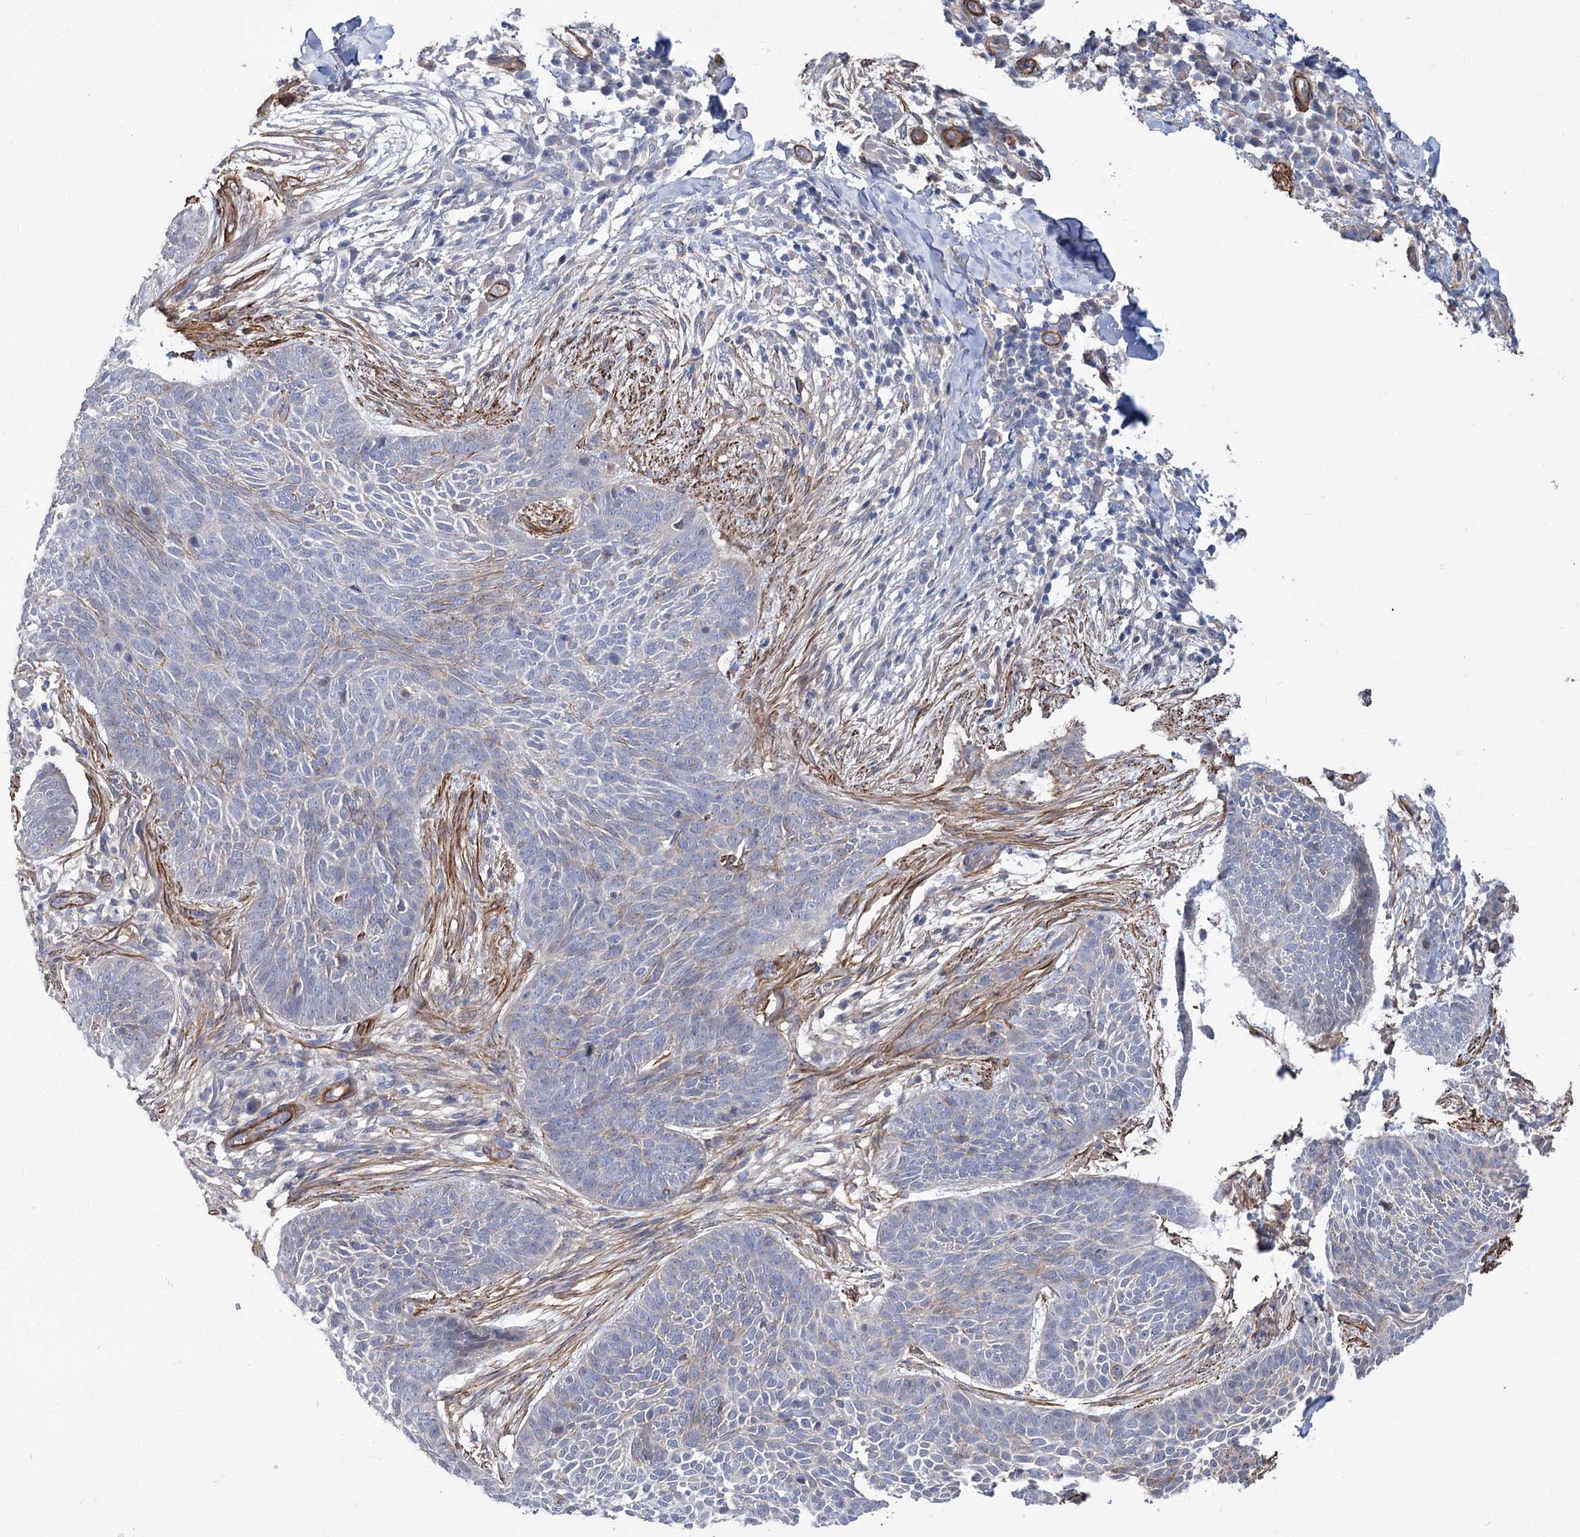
{"staining": {"intensity": "negative", "quantity": "none", "location": "none"}, "tissue": "skin cancer", "cell_type": "Tumor cells", "image_type": "cancer", "snomed": [{"axis": "morphology", "description": "Basal cell carcinoma"}, {"axis": "topography", "description": "Skin"}], "caption": "An image of skin cancer (basal cell carcinoma) stained for a protein displays no brown staining in tumor cells. The staining is performed using DAB (3,3'-diaminobenzidine) brown chromogen with nuclei counter-stained in using hematoxylin.", "gene": "WASHC3", "patient": {"sex": "male", "age": 85}}